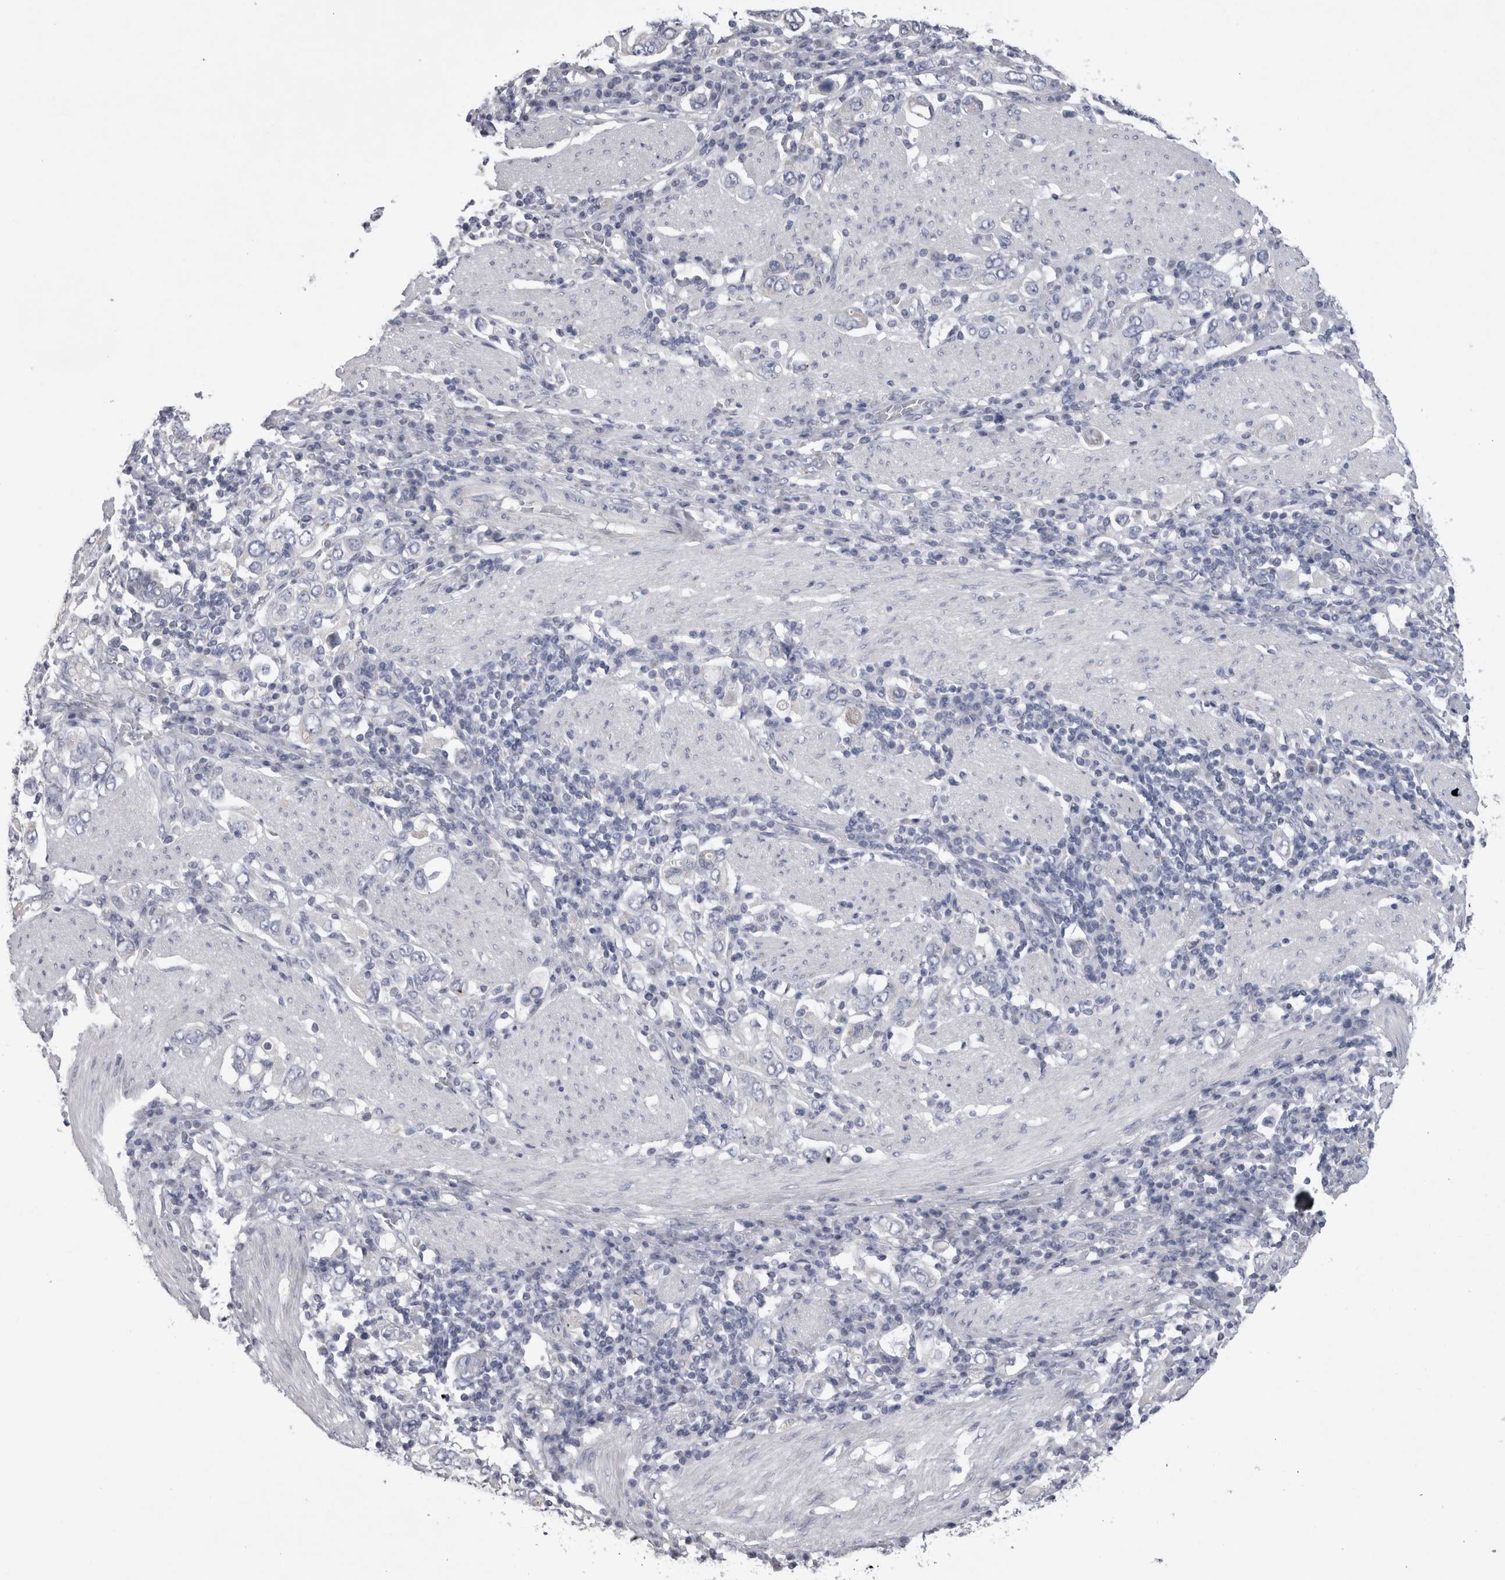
{"staining": {"intensity": "negative", "quantity": "none", "location": "none"}, "tissue": "stomach cancer", "cell_type": "Tumor cells", "image_type": "cancer", "snomed": [{"axis": "morphology", "description": "Adenocarcinoma, NOS"}, {"axis": "topography", "description": "Stomach, upper"}], "caption": "DAB immunohistochemical staining of human stomach adenocarcinoma shows no significant staining in tumor cells.", "gene": "DHRS4", "patient": {"sex": "male", "age": 62}}